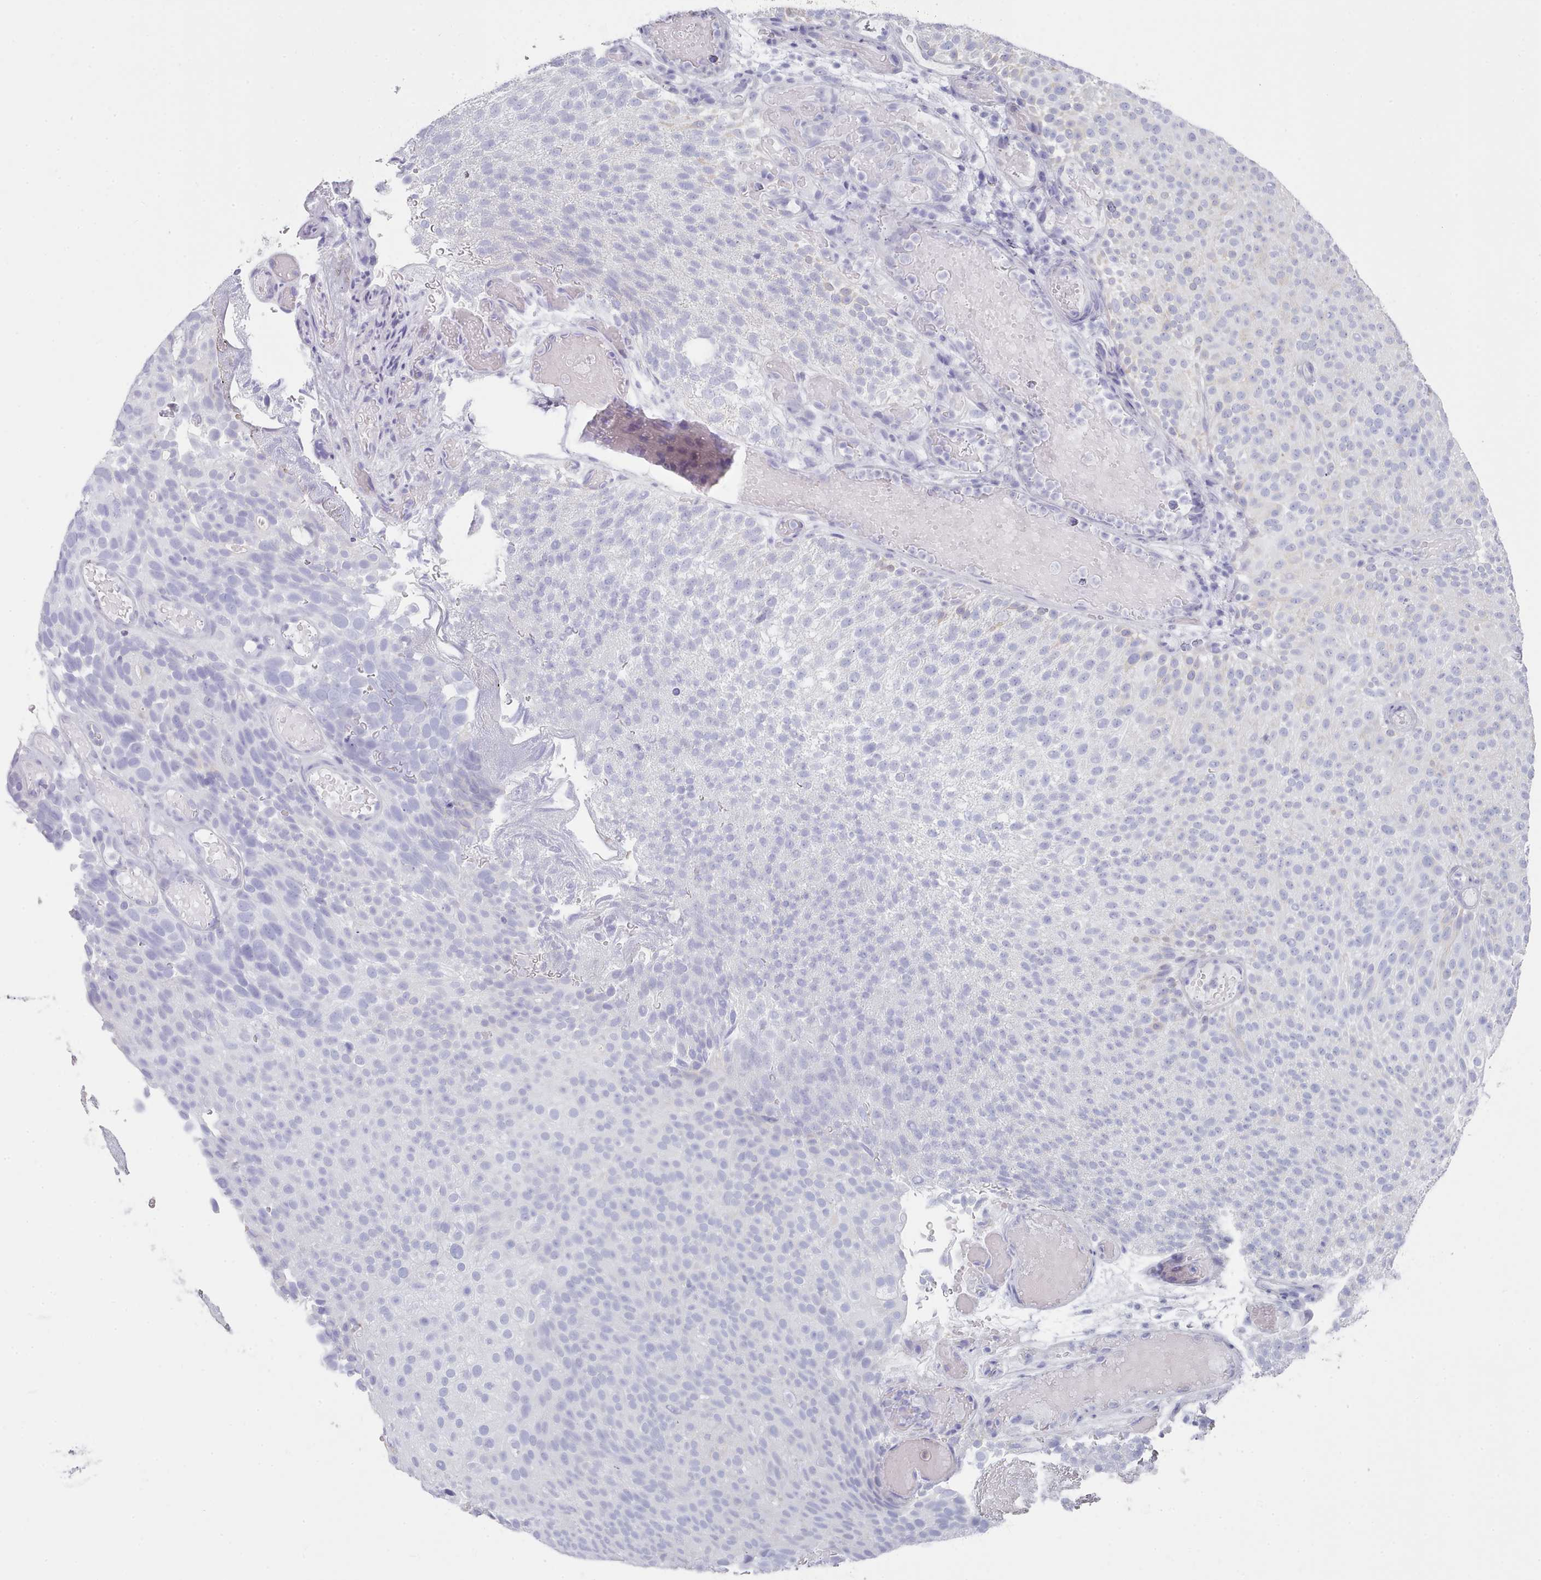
{"staining": {"intensity": "negative", "quantity": "none", "location": "none"}, "tissue": "urothelial cancer", "cell_type": "Tumor cells", "image_type": "cancer", "snomed": [{"axis": "morphology", "description": "Urothelial carcinoma, Low grade"}, {"axis": "topography", "description": "Urinary bladder"}], "caption": "Tumor cells are negative for brown protein staining in low-grade urothelial carcinoma.", "gene": "LRRC37A", "patient": {"sex": "male", "age": 78}}